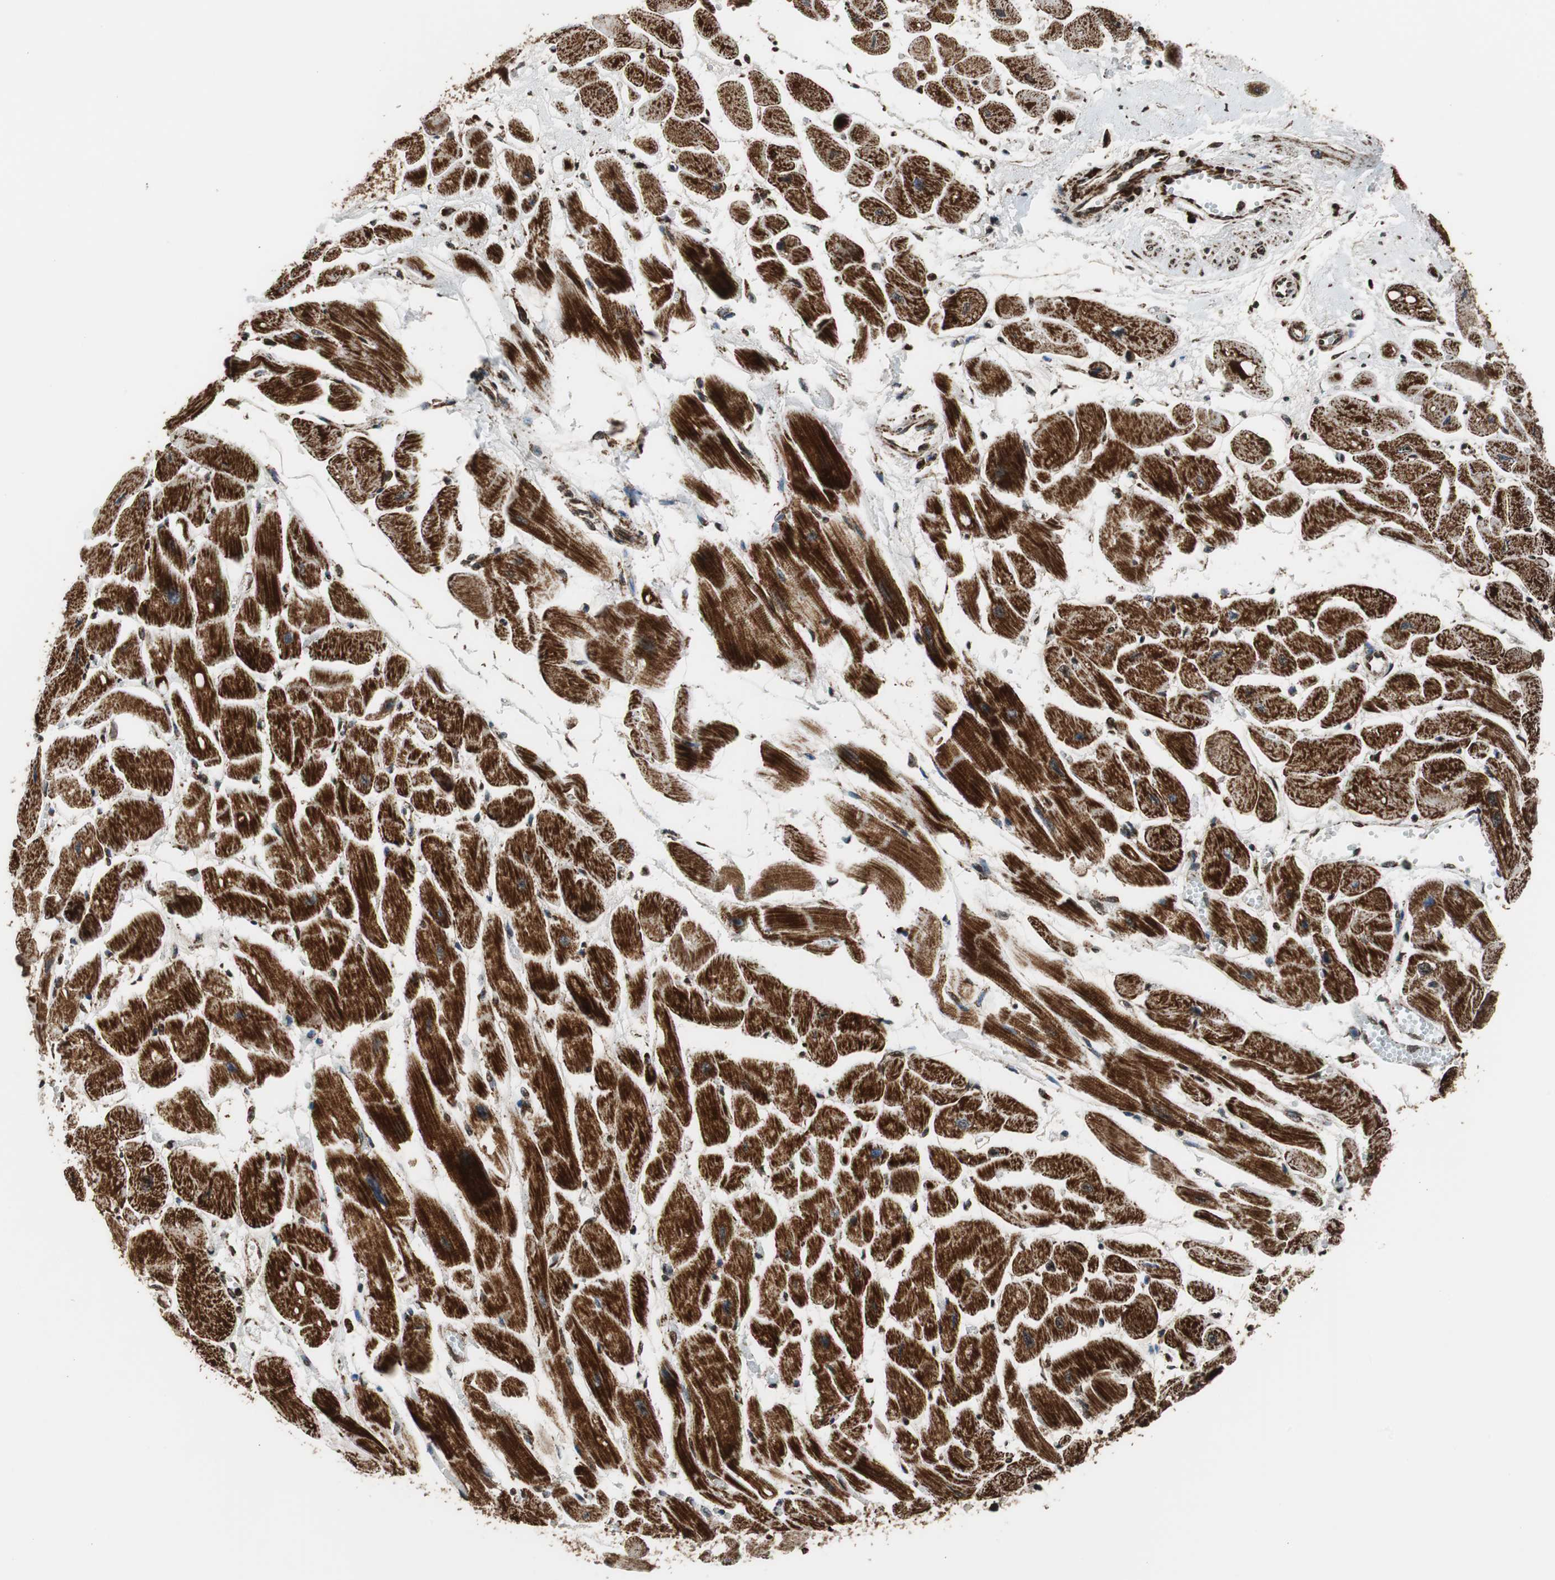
{"staining": {"intensity": "strong", "quantity": ">75%", "location": "cytoplasmic/membranous"}, "tissue": "heart muscle", "cell_type": "Cardiomyocytes", "image_type": "normal", "snomed": [{"axis": "morphology", "description": "Normal tissue, NOS"}, {"axis": "topography", "description": "Heart"}], "caption": "Heart muscle stained with DAB (3,3'-diaminobenzidine) immunohistochemistry demonstrates high levels of strong cytoplasmic/membranous staining in about >75% of cardiomyocytes. The protein is stained brown, and the nuclei are stained in blue (DAB IHC with brightfield microscopy, high magnification).", "gene": "HSPA9", "patient": {"sex": "female", "age": 54}}